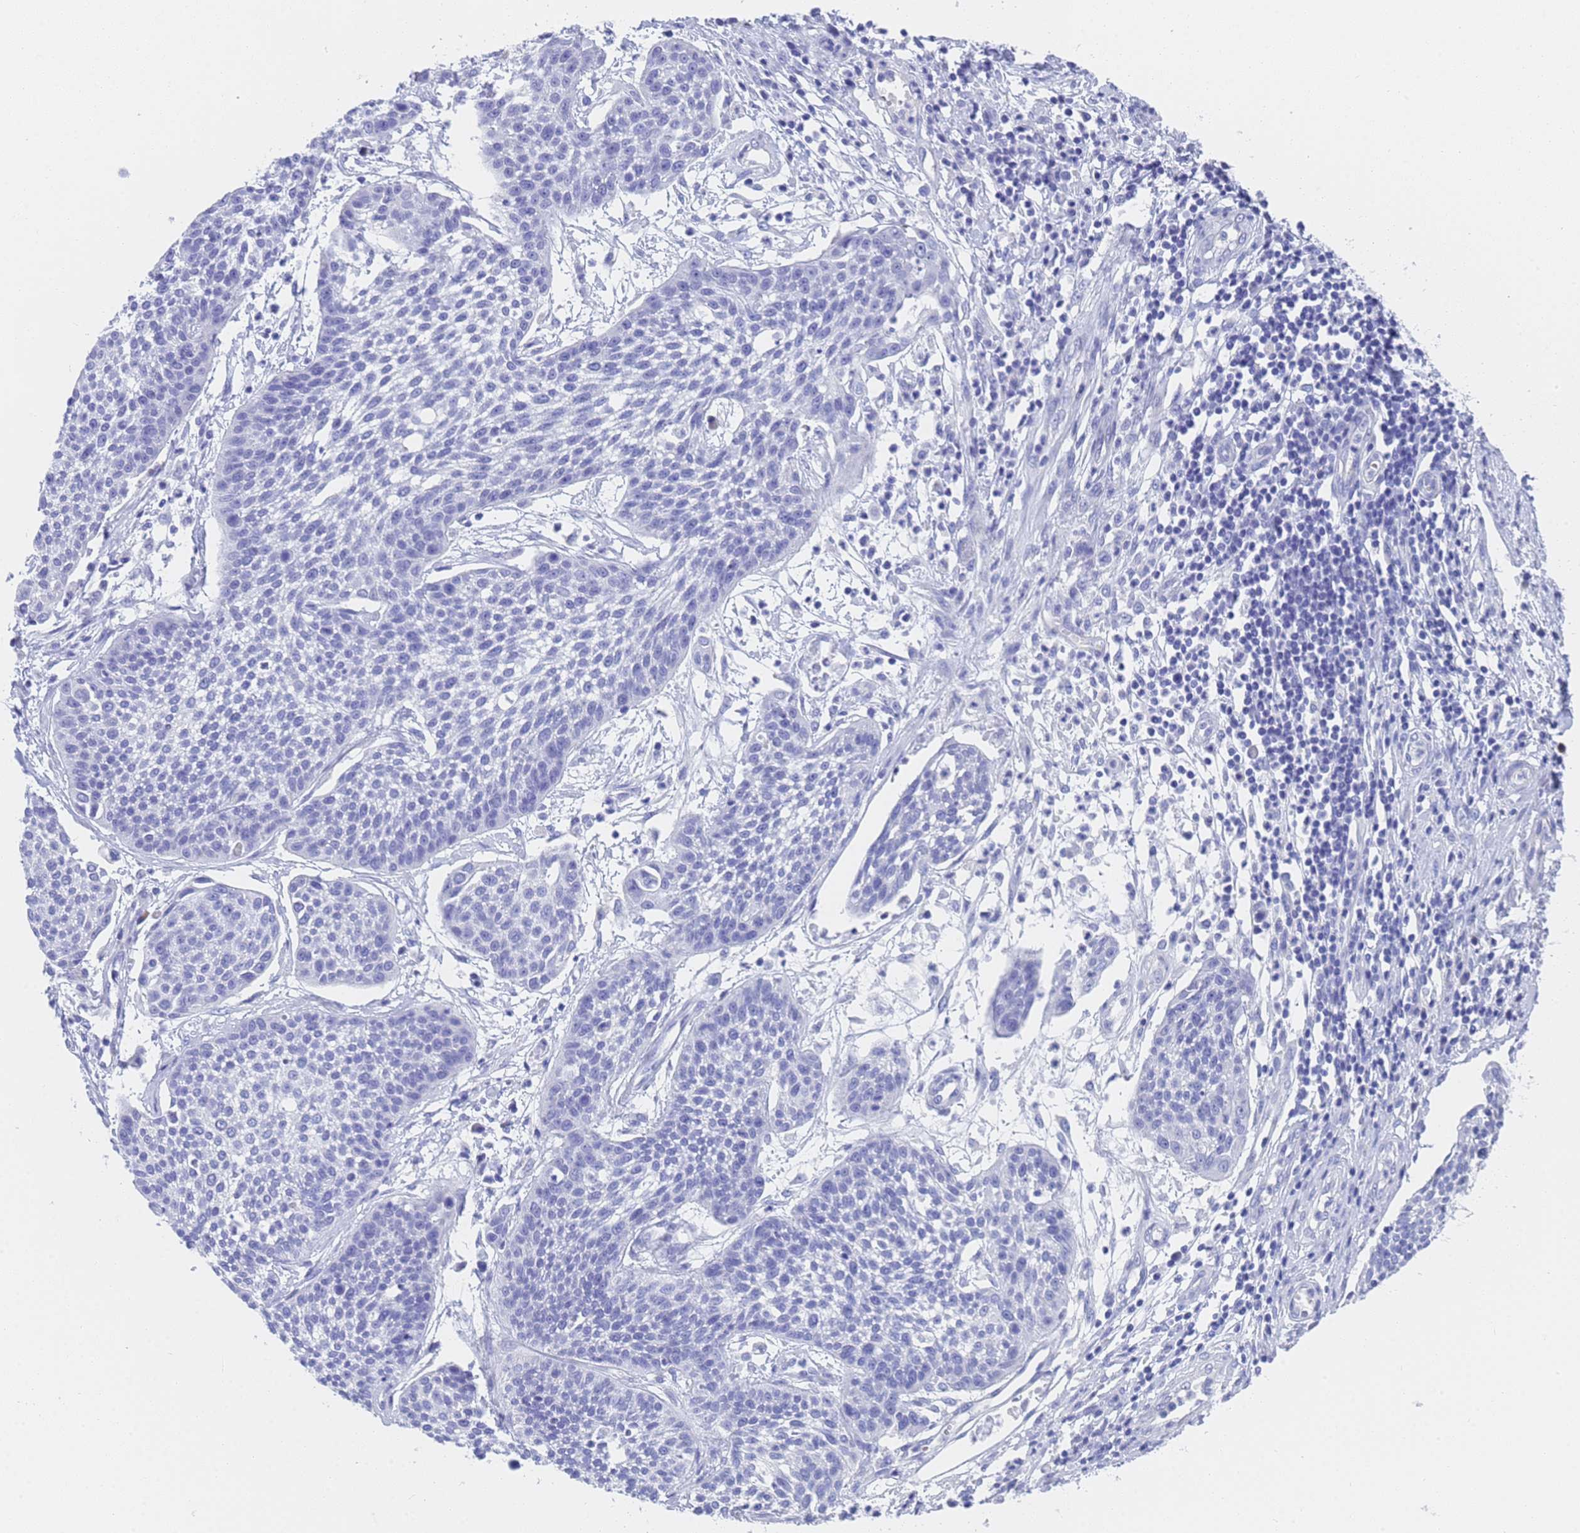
{"staining": {"intensity": "negative", "quantity": "none", "location": "none"}, "tissue": "cervical cancer", "cell_type": "Tumor cells", "image_type": "cancer", "snomed": [{"axis": "morphology", "description": "Squamous cell carcinoma, NOS"}, {"axis": "topography", "description": "Cervix"}], "caption": "Immunohistochemical staining of cervical cancer (squamous cell carcinoma) exhibits no significant positivity in tumor cells. (Stains: DAB IHC with hematoxylin counter stain, Microscopy: brightfield microscopy at high magnification).", "gene": "STATH", "patient": {"sex": "female", "age": 34}}